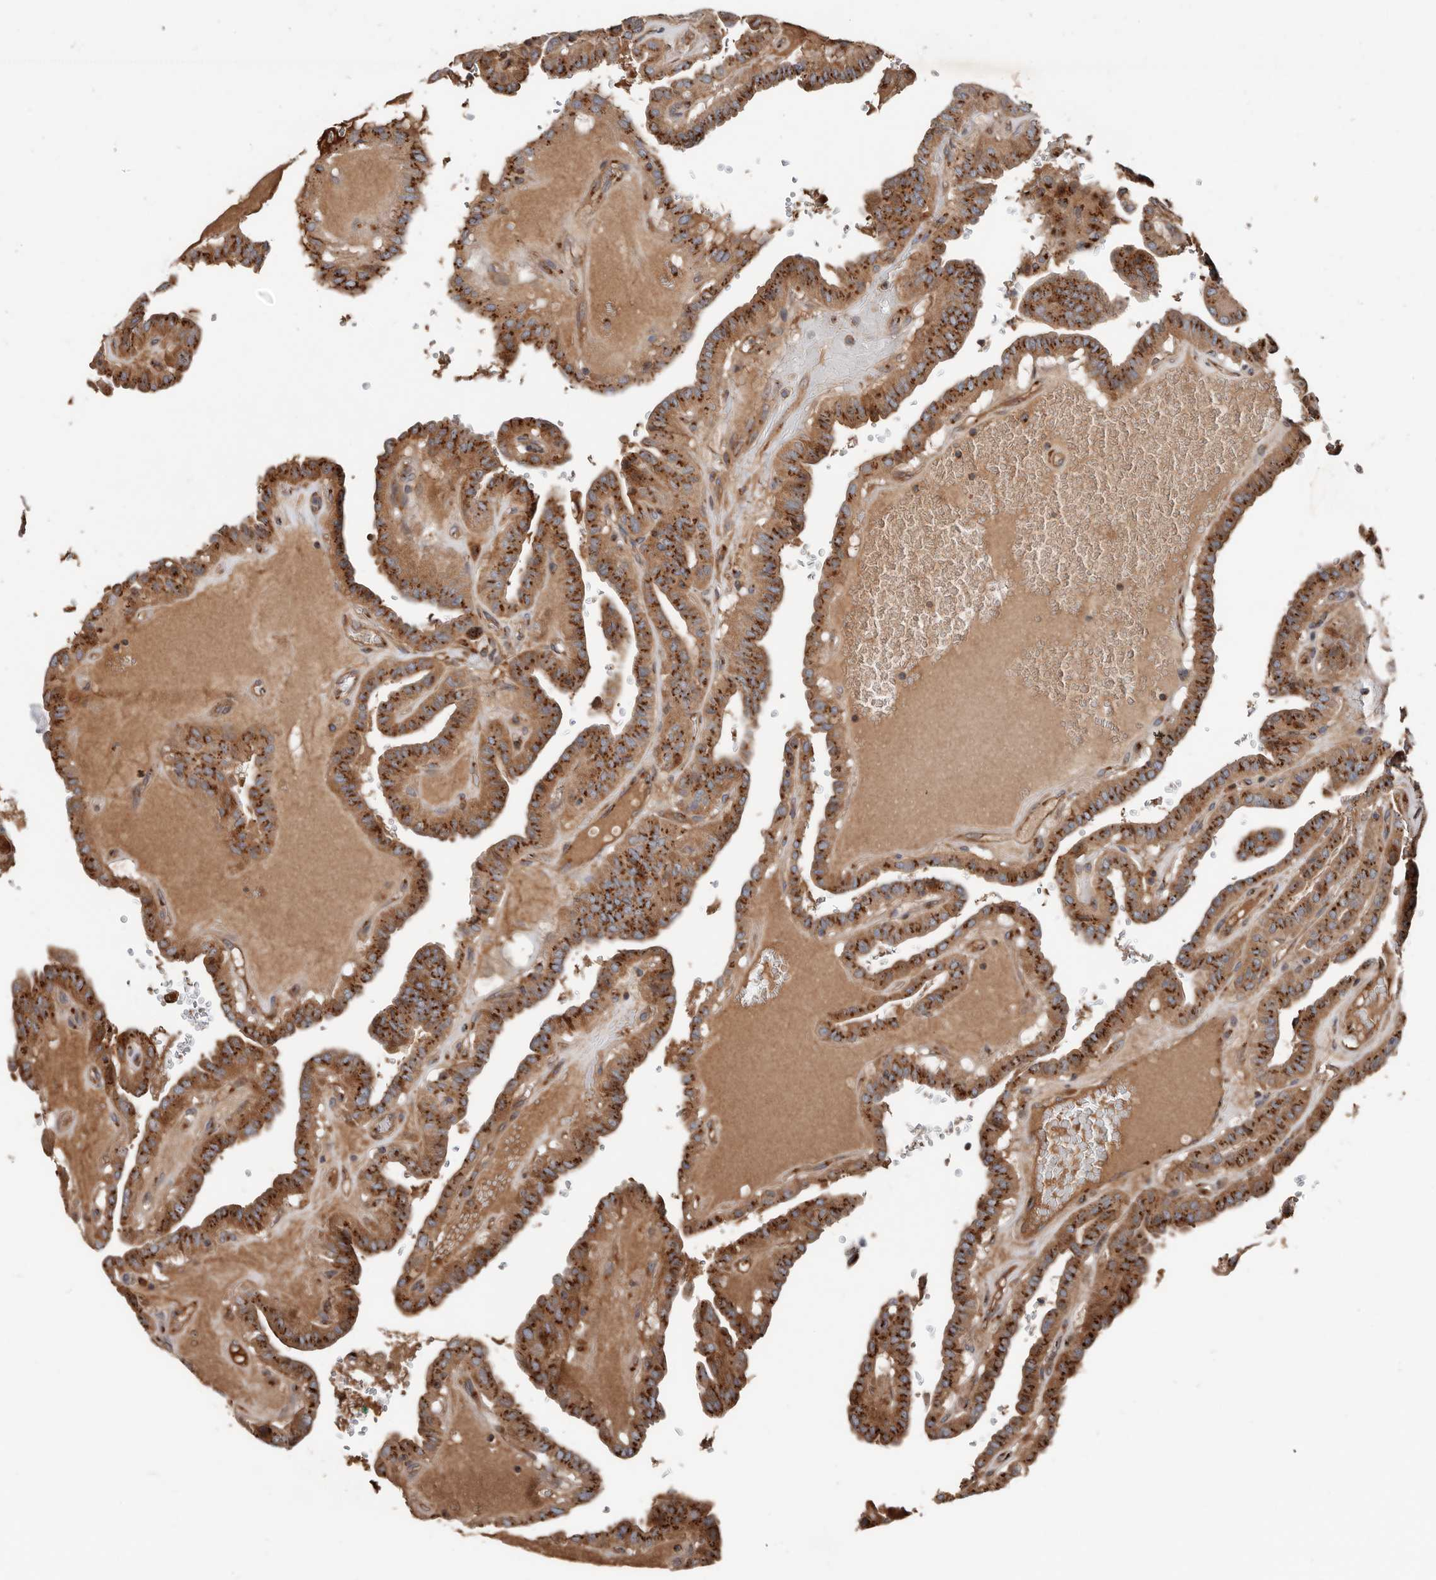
{"staining": {"intensity": "strong", "quantity": ">75%", "location": "cytoplasmic/membranous"}, "tissue": "thyroid cancer", "cell_type": "Tumor cells", "image_type": "cancer", "snomed": [{"axis": "morphology", "description": "Papillary adenocarcinoma, NOS"}, {"axis": "topography", "description": "Thyroid gland"}], "caption": "Protein staining of thyroid cancer (papillary adenocarcinoma) tissue shows strong cytoplasmic/membranous staining in approximately >75% of tumor cells.", "gene": "COG1", "patient": {"sex": "male", "age": 77}}